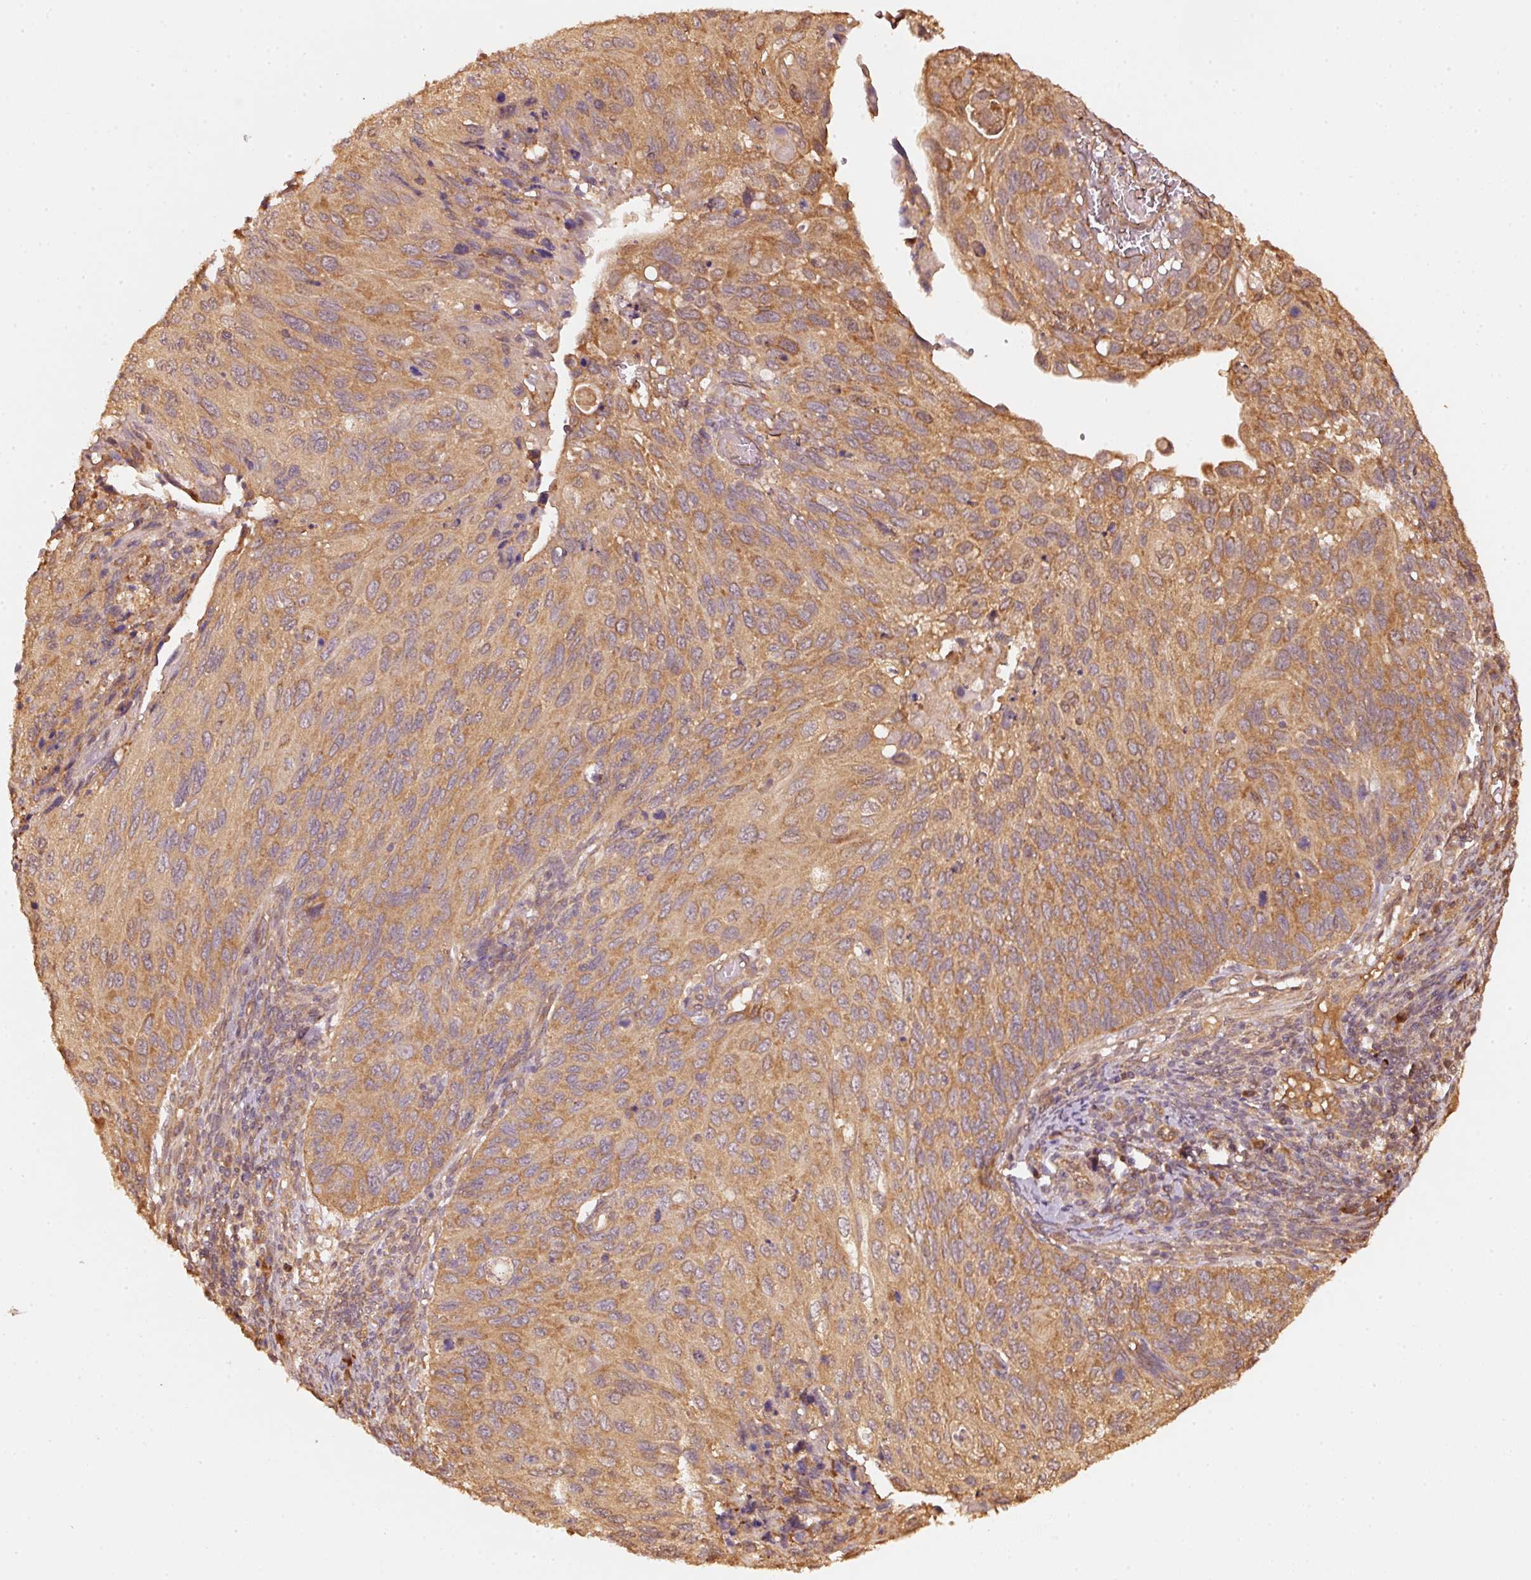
{"staining": {"intensity": "moderate", "quantity": ">75%", "location": "cytoplasmic/membranous"}, "tissue": "cervical cancer", "cell_type": "Tumor cells", "image_type": "cancer", "snomed": [{"axis": "morphology", "description": "Squamous cell carcinoma, NOS"}, {"axis": "topography", "description": "Cervix"}], "caption": "Brown immunohistochemical staining in cervical squamous cell carcinoma exhibits moderate cytoplasmic/membranous expression in about >75% of tumor cells. The staining is performed using DAB brown chromogen to label protein expression. The nuclei are counter-stained blue using hematoxylin.", "gene": "STAU1", "patient": {"sex": "female", "age": 70}}